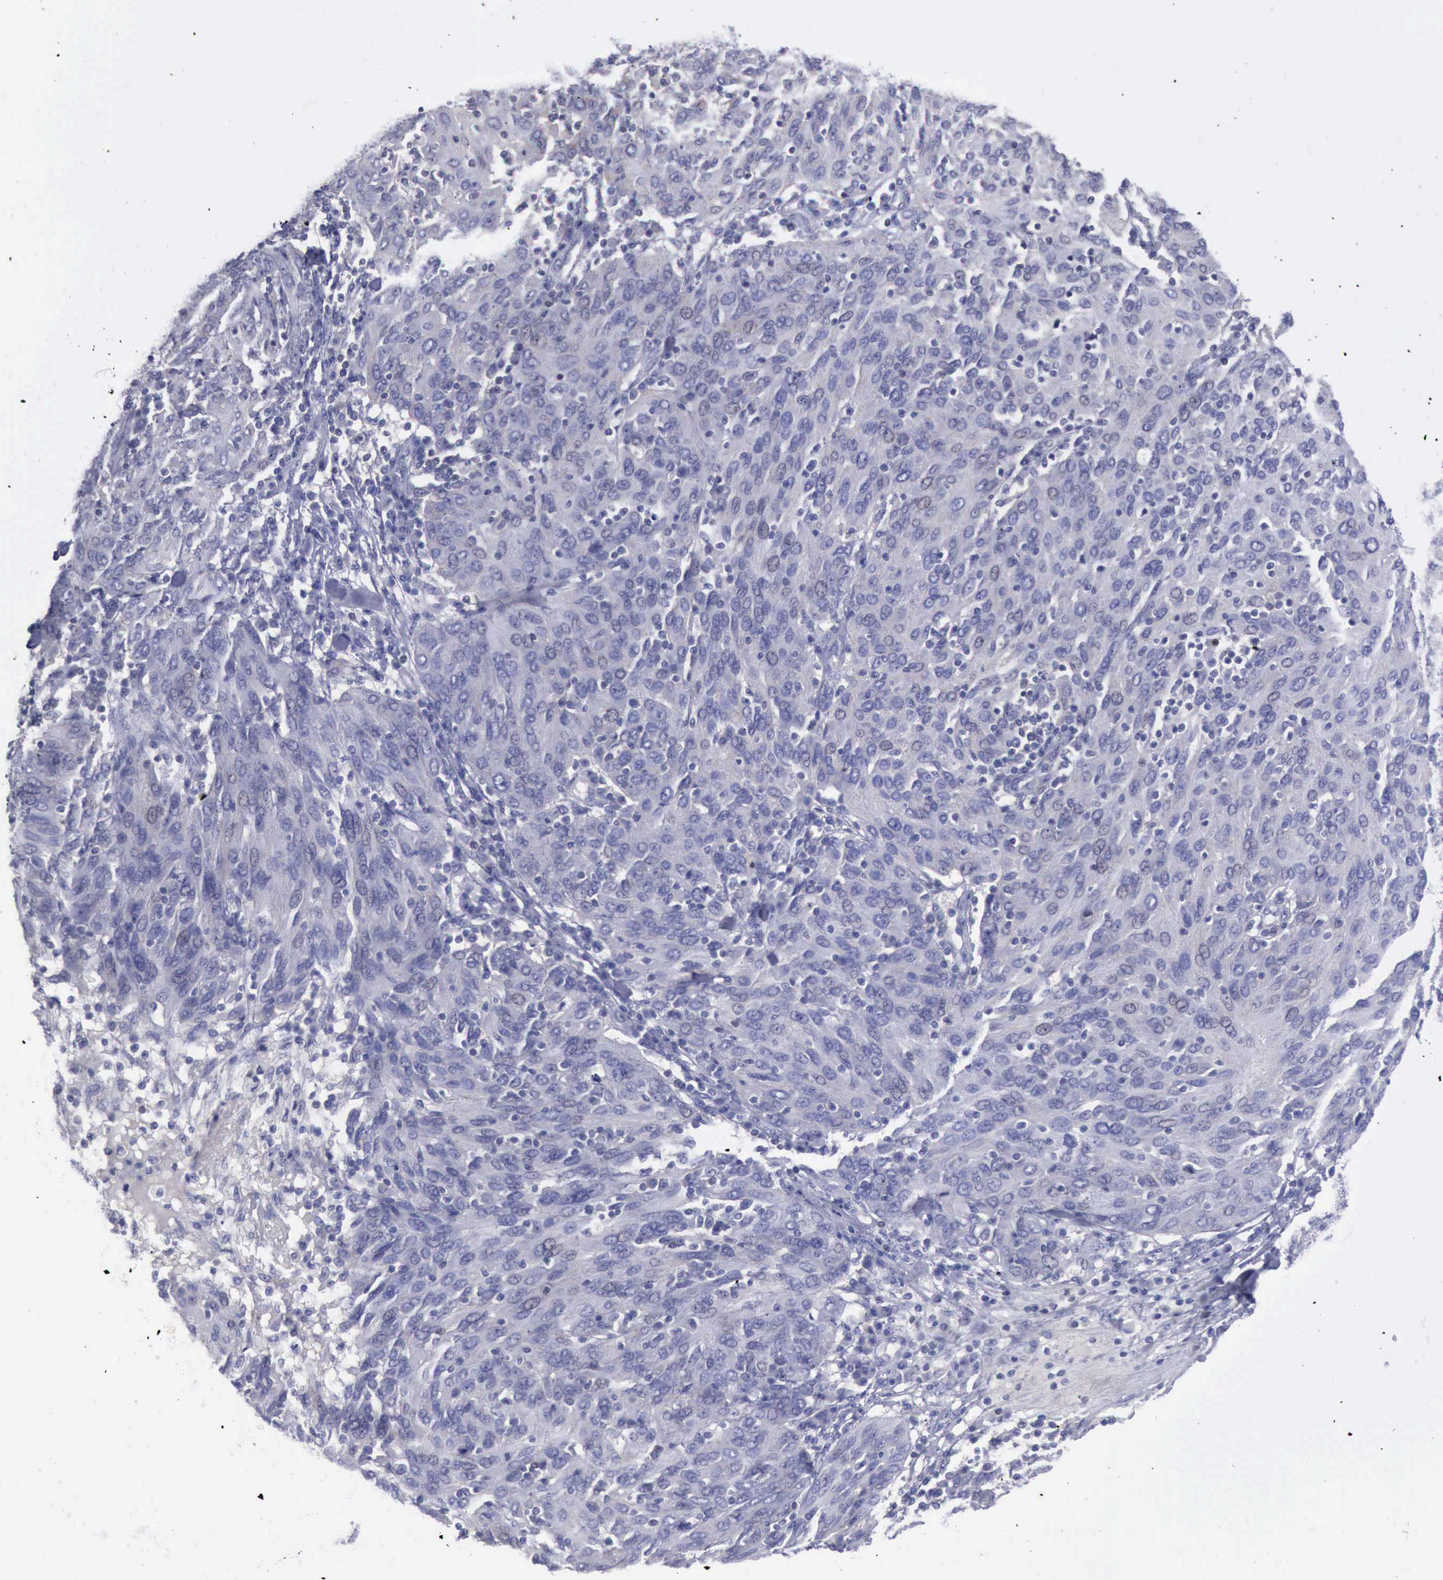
{"staining": {"intensity": "negative", "quantity": "none", "location": "none"}, "tissue": "ovarian cancer", "cell_type": "Tumor cells", "image_type": "cancer", "snomed": [{"axis": "morphology", "description": "Carcinoma, endometroid"}, {"axis": "topography", "description": "Ovary"}], "caption": "This photomicrograph is of ovarian cancer stained with IHC to label a protein in brown with the nuclei are counter-stained blue. There is no staining in tumor cells.", "gene": "SATB2", "patient": {"sex": "female", "age": 50}}